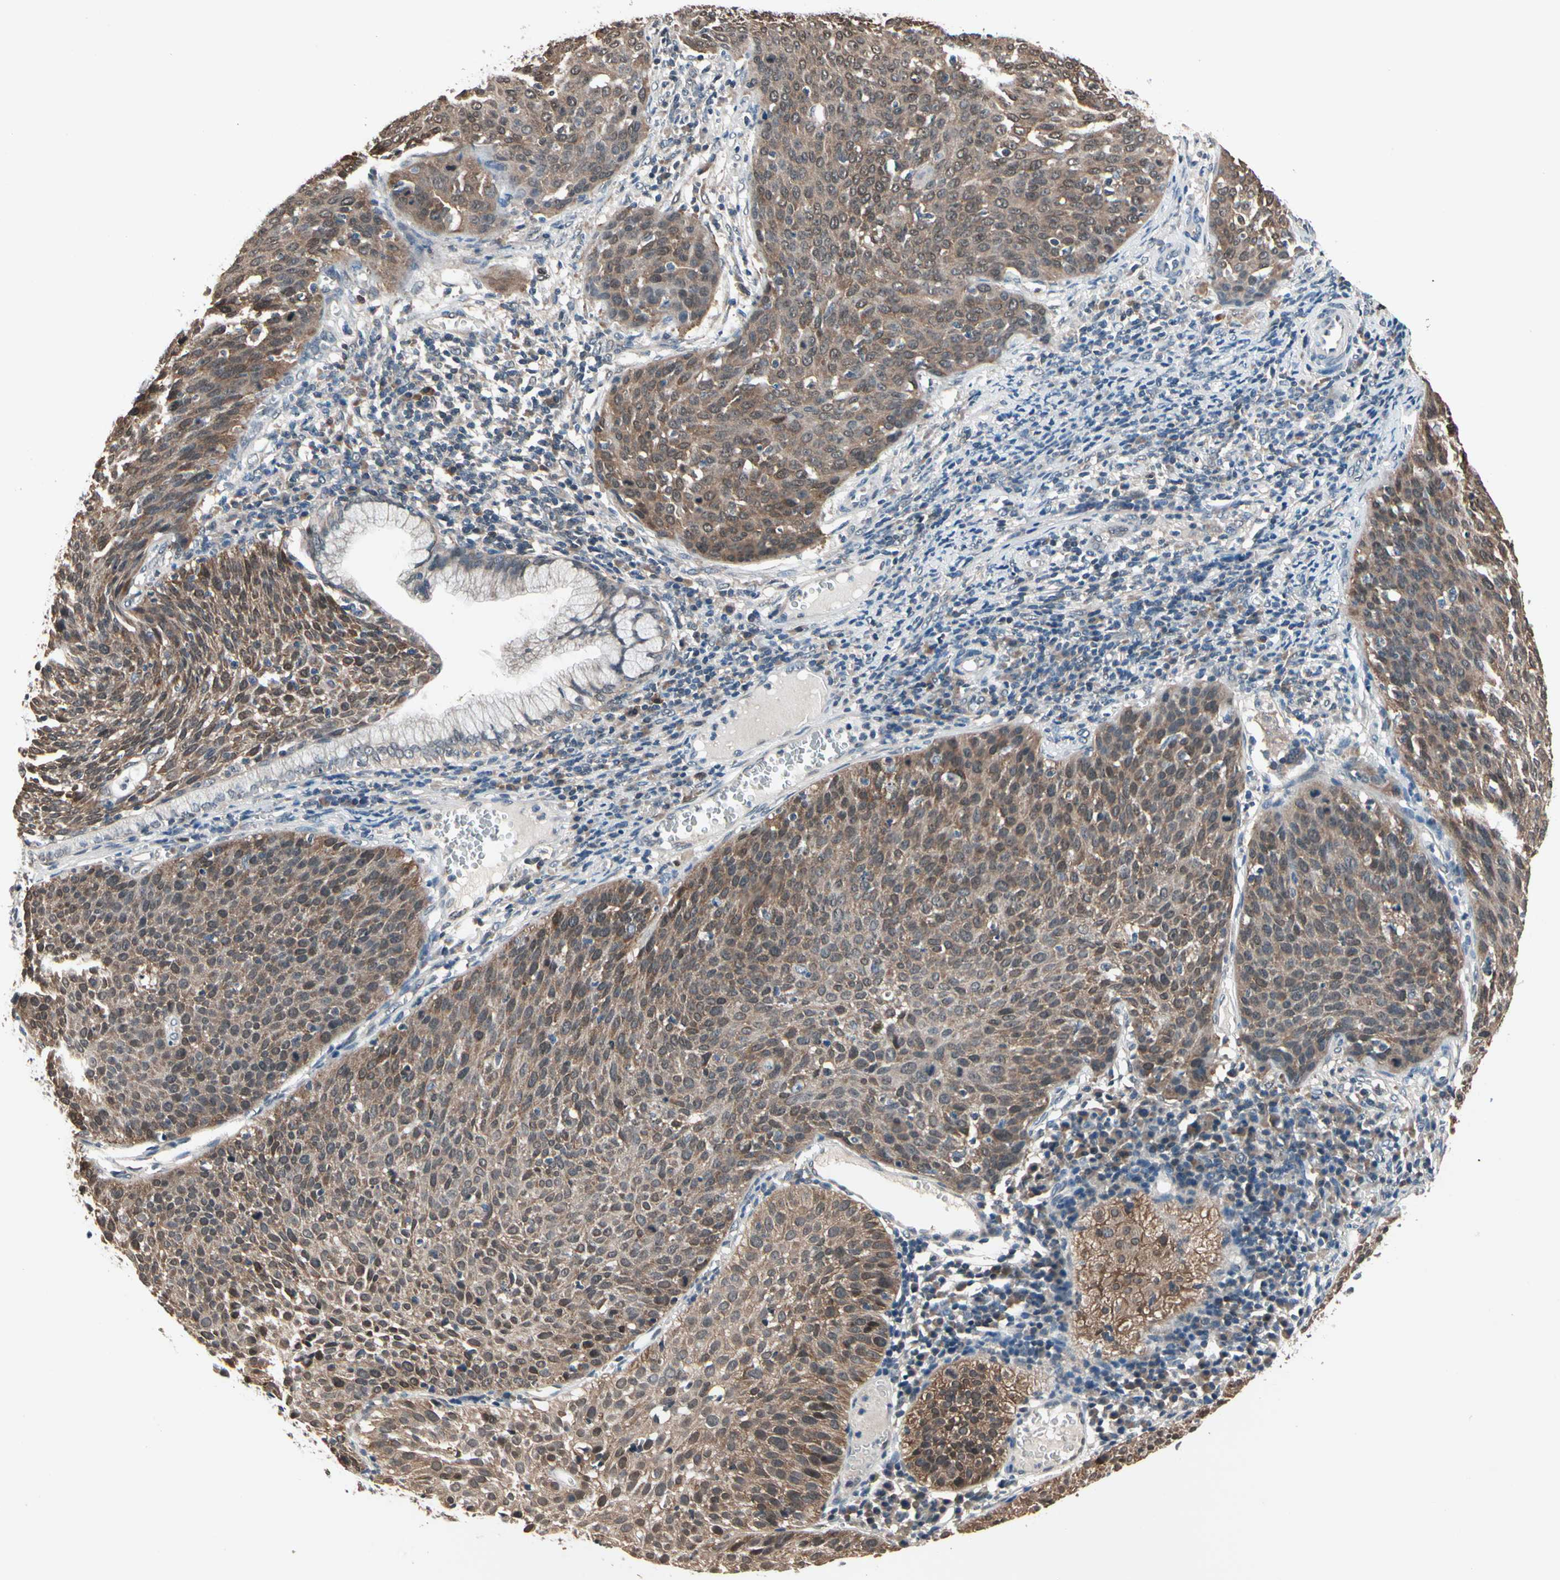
{"staining": {"intensity": "moderate", "quantity": ">75%", "location": "cytoplasmic/membranous,nuclear"}, "tissue": "cervical cancer", "cell_type": "Tumor cells", "image_type": "cancer", "snomed": [{"axis": "morphology", "description": "Squamous cell carcinoma, NOS"}, {"axis": "topography", "description": "Cervix"}], "caption": "Immunohistochemistry photomicrograph of neoplastic tissue: cervical cancer (squamous cell carcinoma) stained using immunohistochemistry displays medium levels of moderate protein expression localized specifically in the cytoplasmic/membranous and nuclear of tumor cells, appearing as a cytoplasmic/membranous and nuclear brown color.", "gene": "PRDX6", "patient": {"sex": "female", "age": 38}}